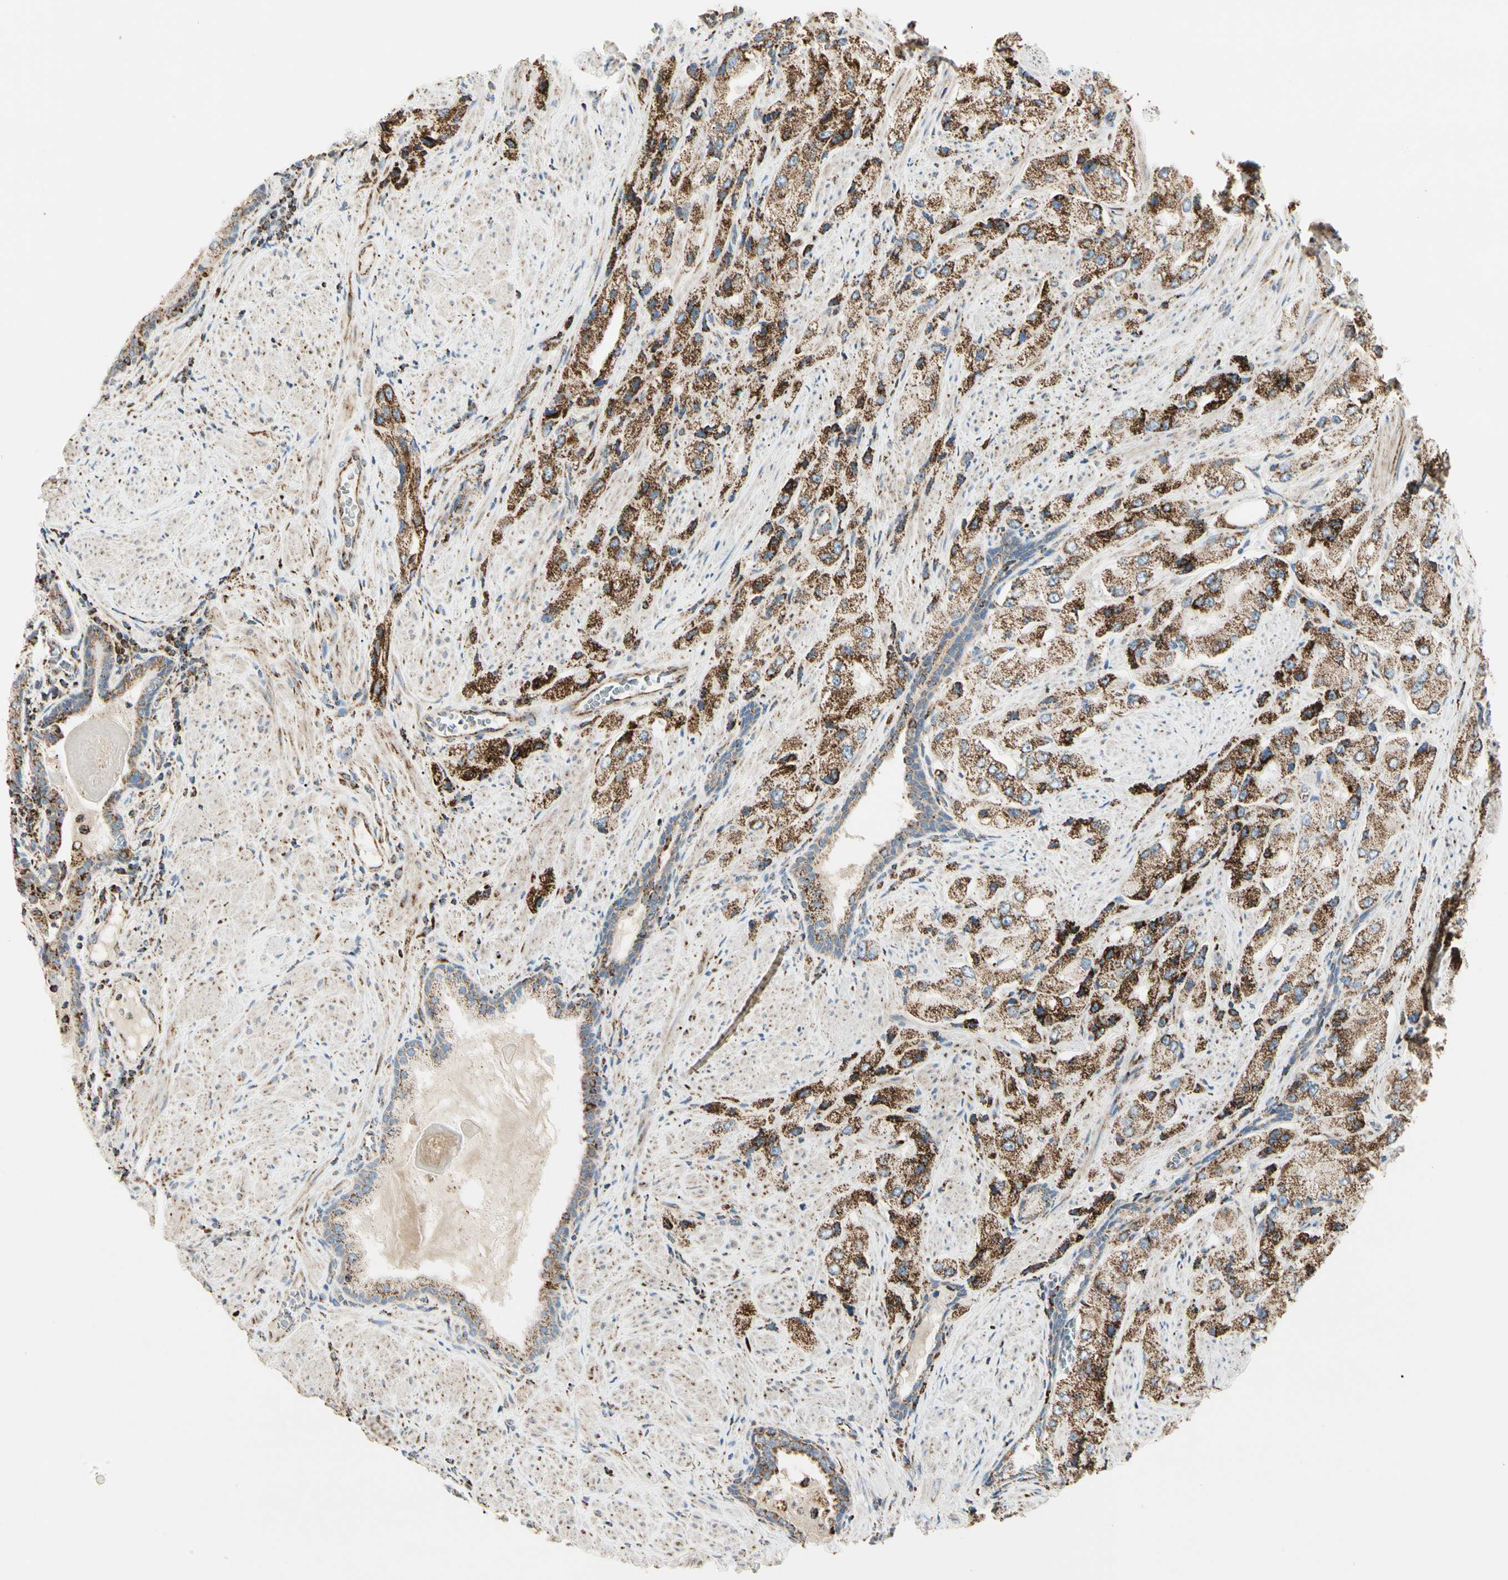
{"staining": {"intensity": "strong", "quantity": ">75%", "location": "cytoplasmic/membranous"}, "tissue": "prostate cancer", "cell_type": "Tumor cells", "image_type": "cancer", "snomed": [{"axis": "morphology", "description": "Adenocarcinoma, High grade"}, {"axis": "topography", "description": "Prostate"}], "caption": "DAB immunohistochemical staining of high-grade adenocarcinoma (prostate) exhibits strong cytoplasmic/membranous protein staining in approximately >75% of tumor cells.", "gene": "ME2", "patient": {"sex": "male", "age": 58}}